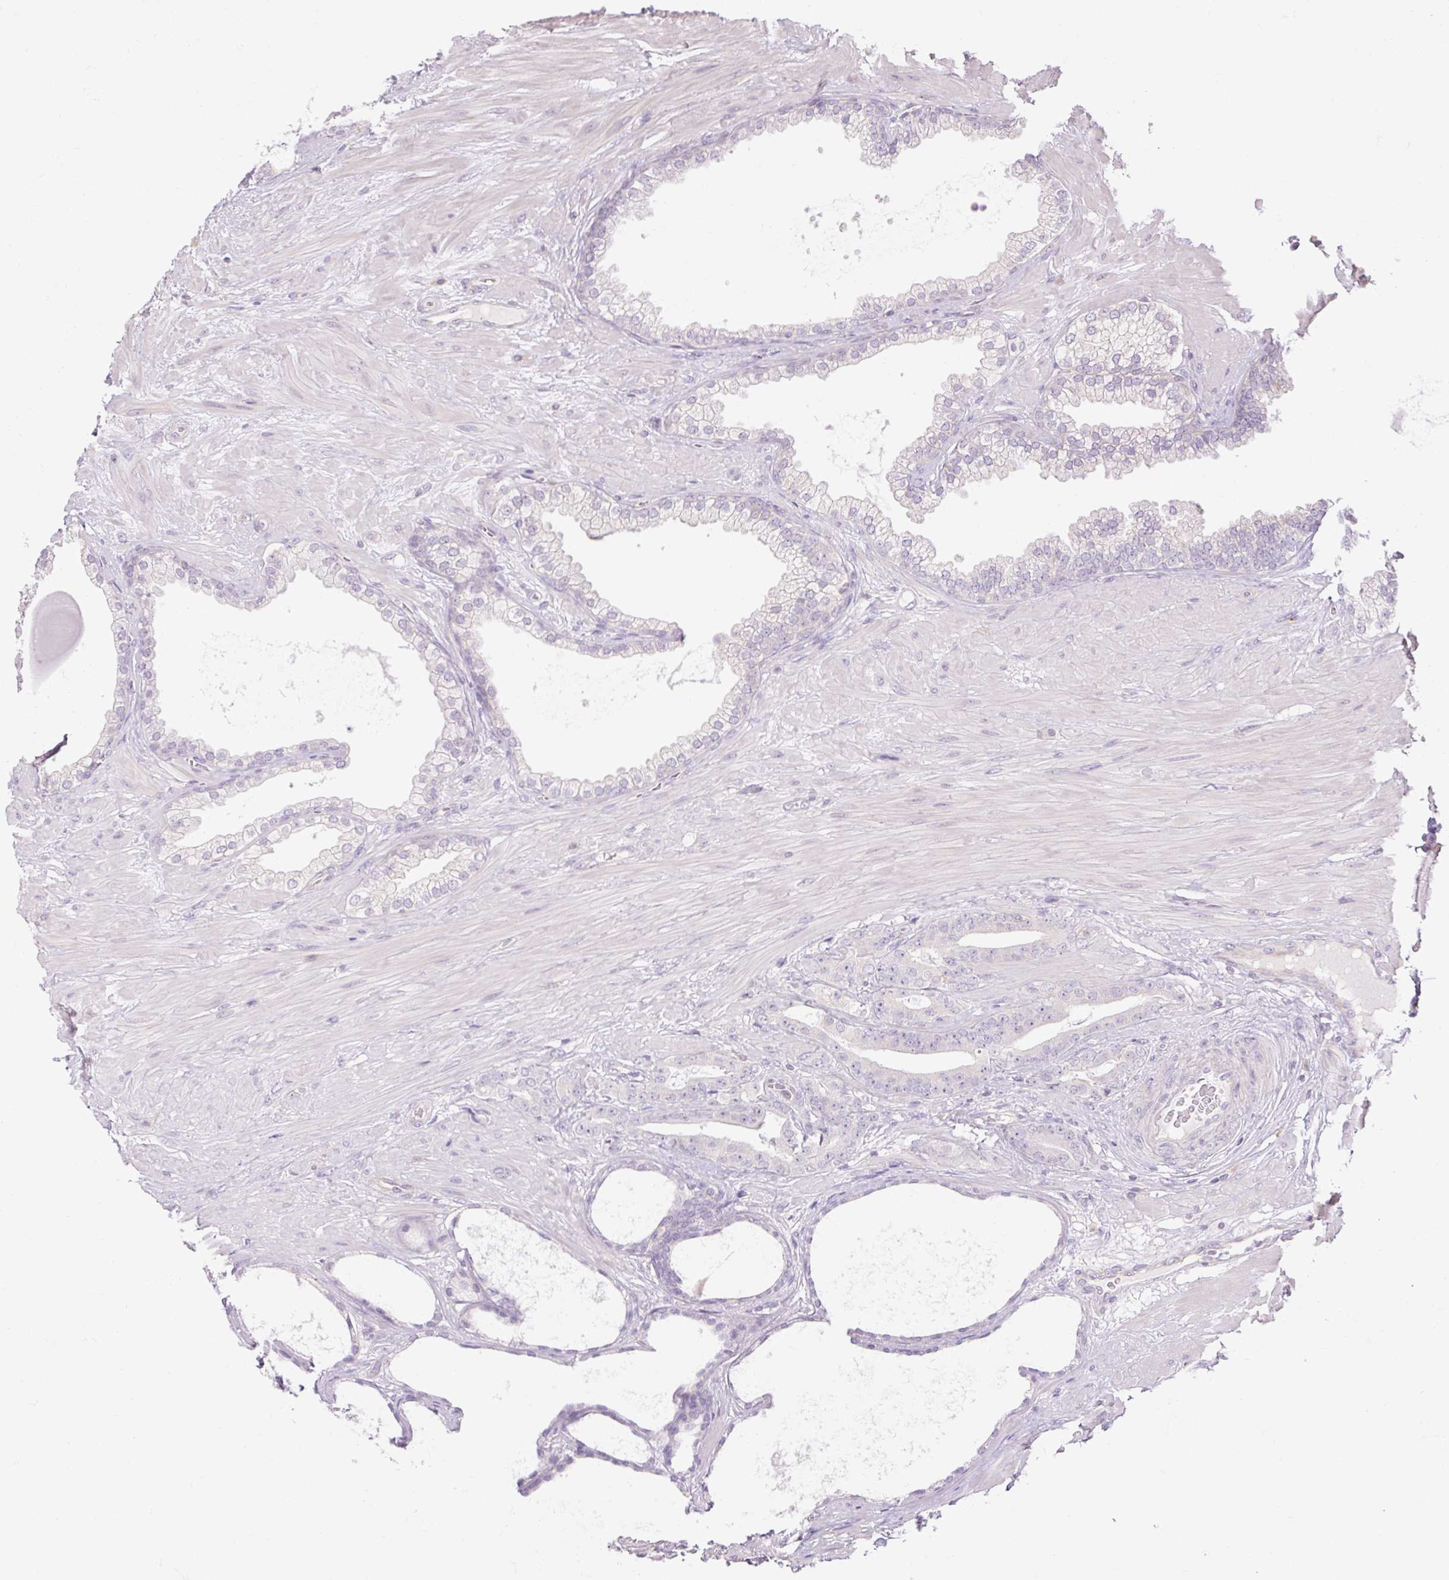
{"staining": {"intensity": "negative", "quantity": "none", "location": "none"}, "tissue": "prostate cancer", "cell_type": "Tumor cells", "image_type": "cancer", "snomed": [{"axis": "morphology", "description": "Adenocarcinoma, Low grade"}, {"axis": "topography", "description": "Prostate"}], "caption": "Immunohistochemical staining of human prostate cancer exhibits no significant staining in tumor cells. (DAB immunohistochemistry with hematoxylin counter stain).", "gene": "GRID2", "patient": {"sex": "male", "age": 61}}